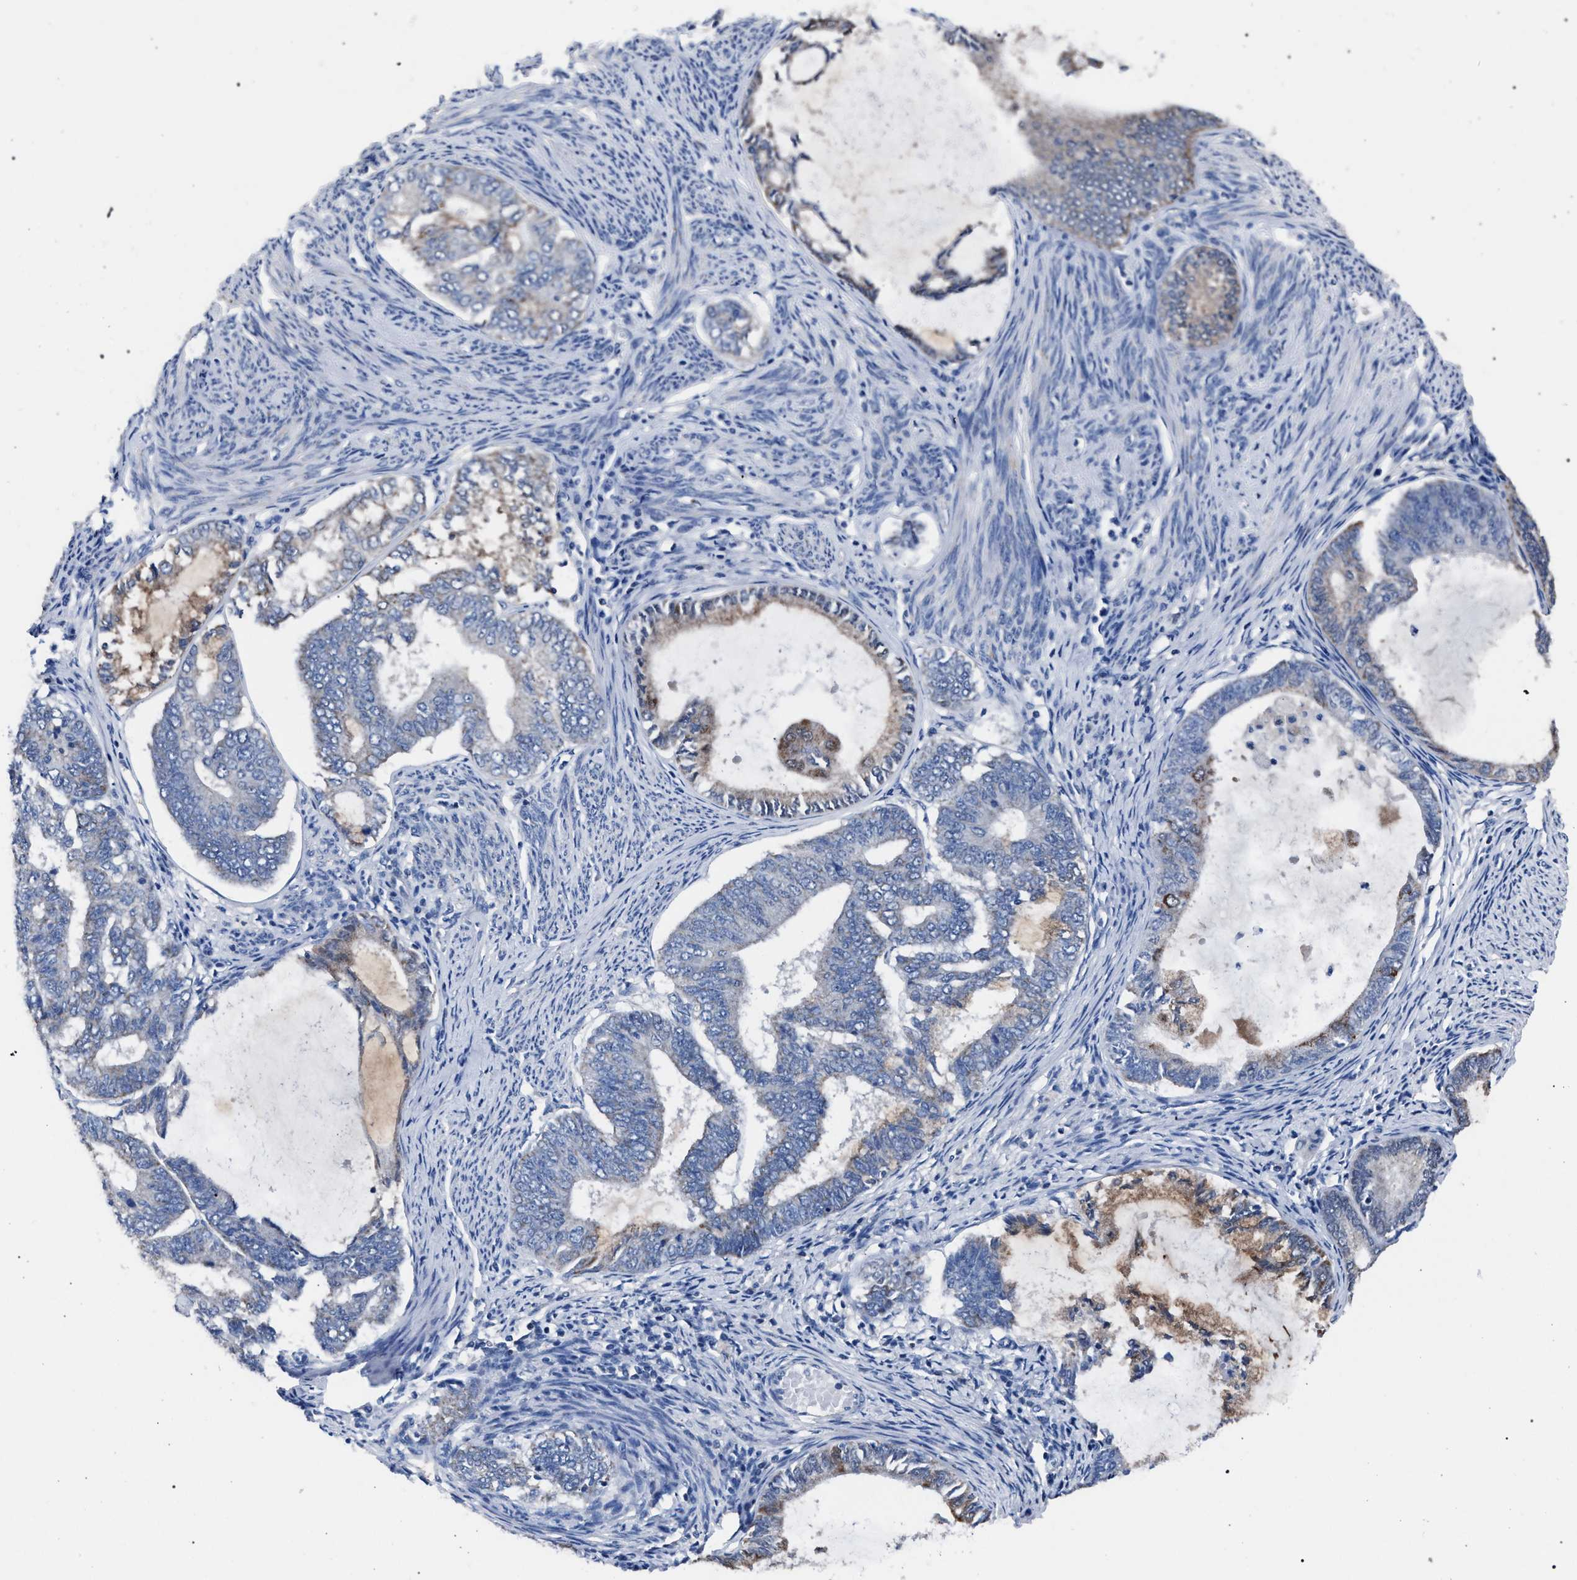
{"staining": {"intensity": "moderate", "quantity": "<25%", "location": "cytoplasmic/membranous"}, "tissue": "endometrial cancer", "cell_type": "Tumor cells", "image_type": "cancer", "snomed": [{"axis": "morphology", "description": "Adenocarcinoma, NOS"}, {"axis": "topography", "description": "Endometrium"}], "caption": "Endometrial cancer (adenocarcinoma) stained for a protein demonstrates moderate cytoplasmic/membranous positivity in tumor cells.", "gene": "CRYZ", "patient": {"sex": "female", "age": 86}}